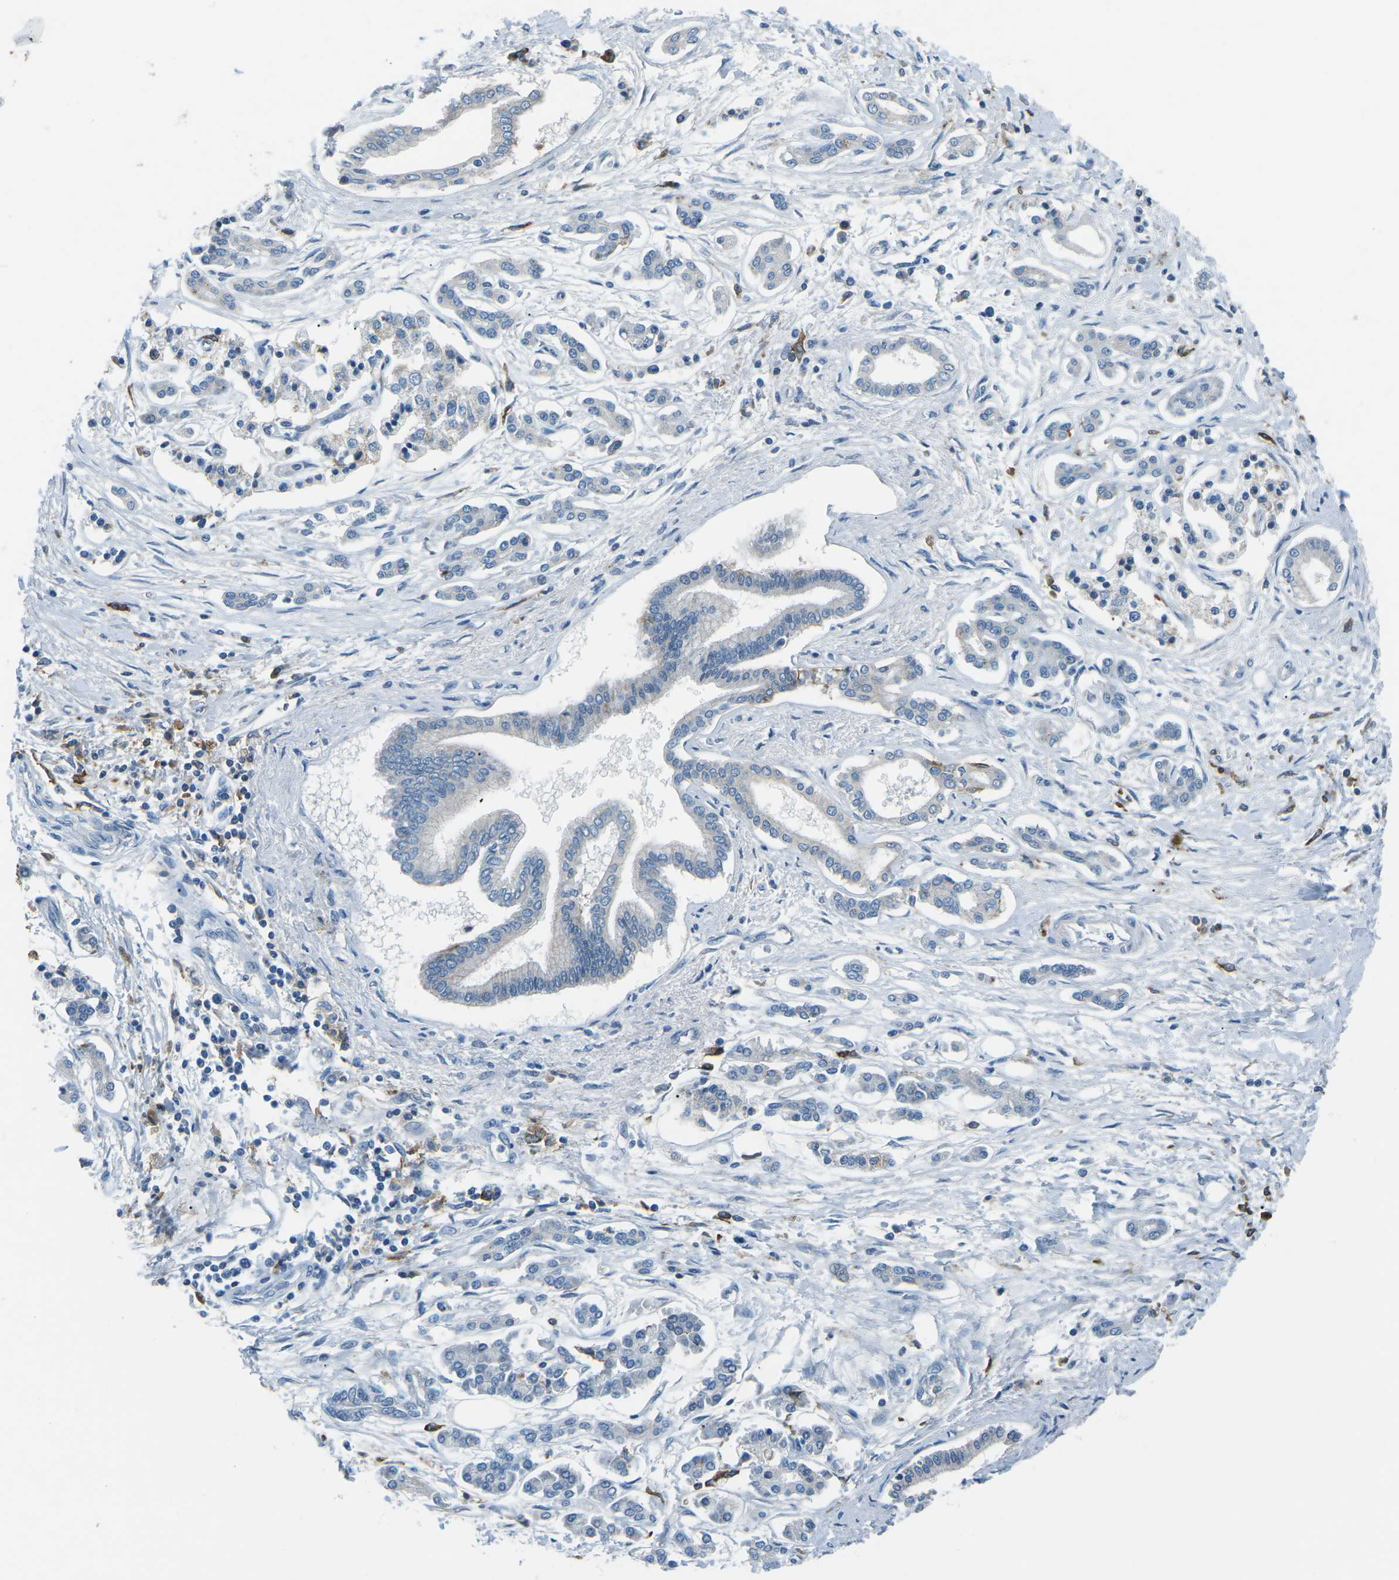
{"staining": {"intensity": "negative", "quantity": "none", "location": "none"}, "tissue": "pancreatic cancer", "cell_type": "Tumor cells", "image_type": "cancer", "snomed": [{"axis": "morphology", "description": "Adenocarcinoma, NOS"}, {"axis": "topography", "description": "Pancreas"}], "caption": "IHC image of neoplastic tissue: human pancreatic cancer stained with DAB (3,3'-diaminobenzidine) displays no significant protein positivity in tumor cells.", "gene": "CD1D", "patient": {"sex": "male", "age": 56}}